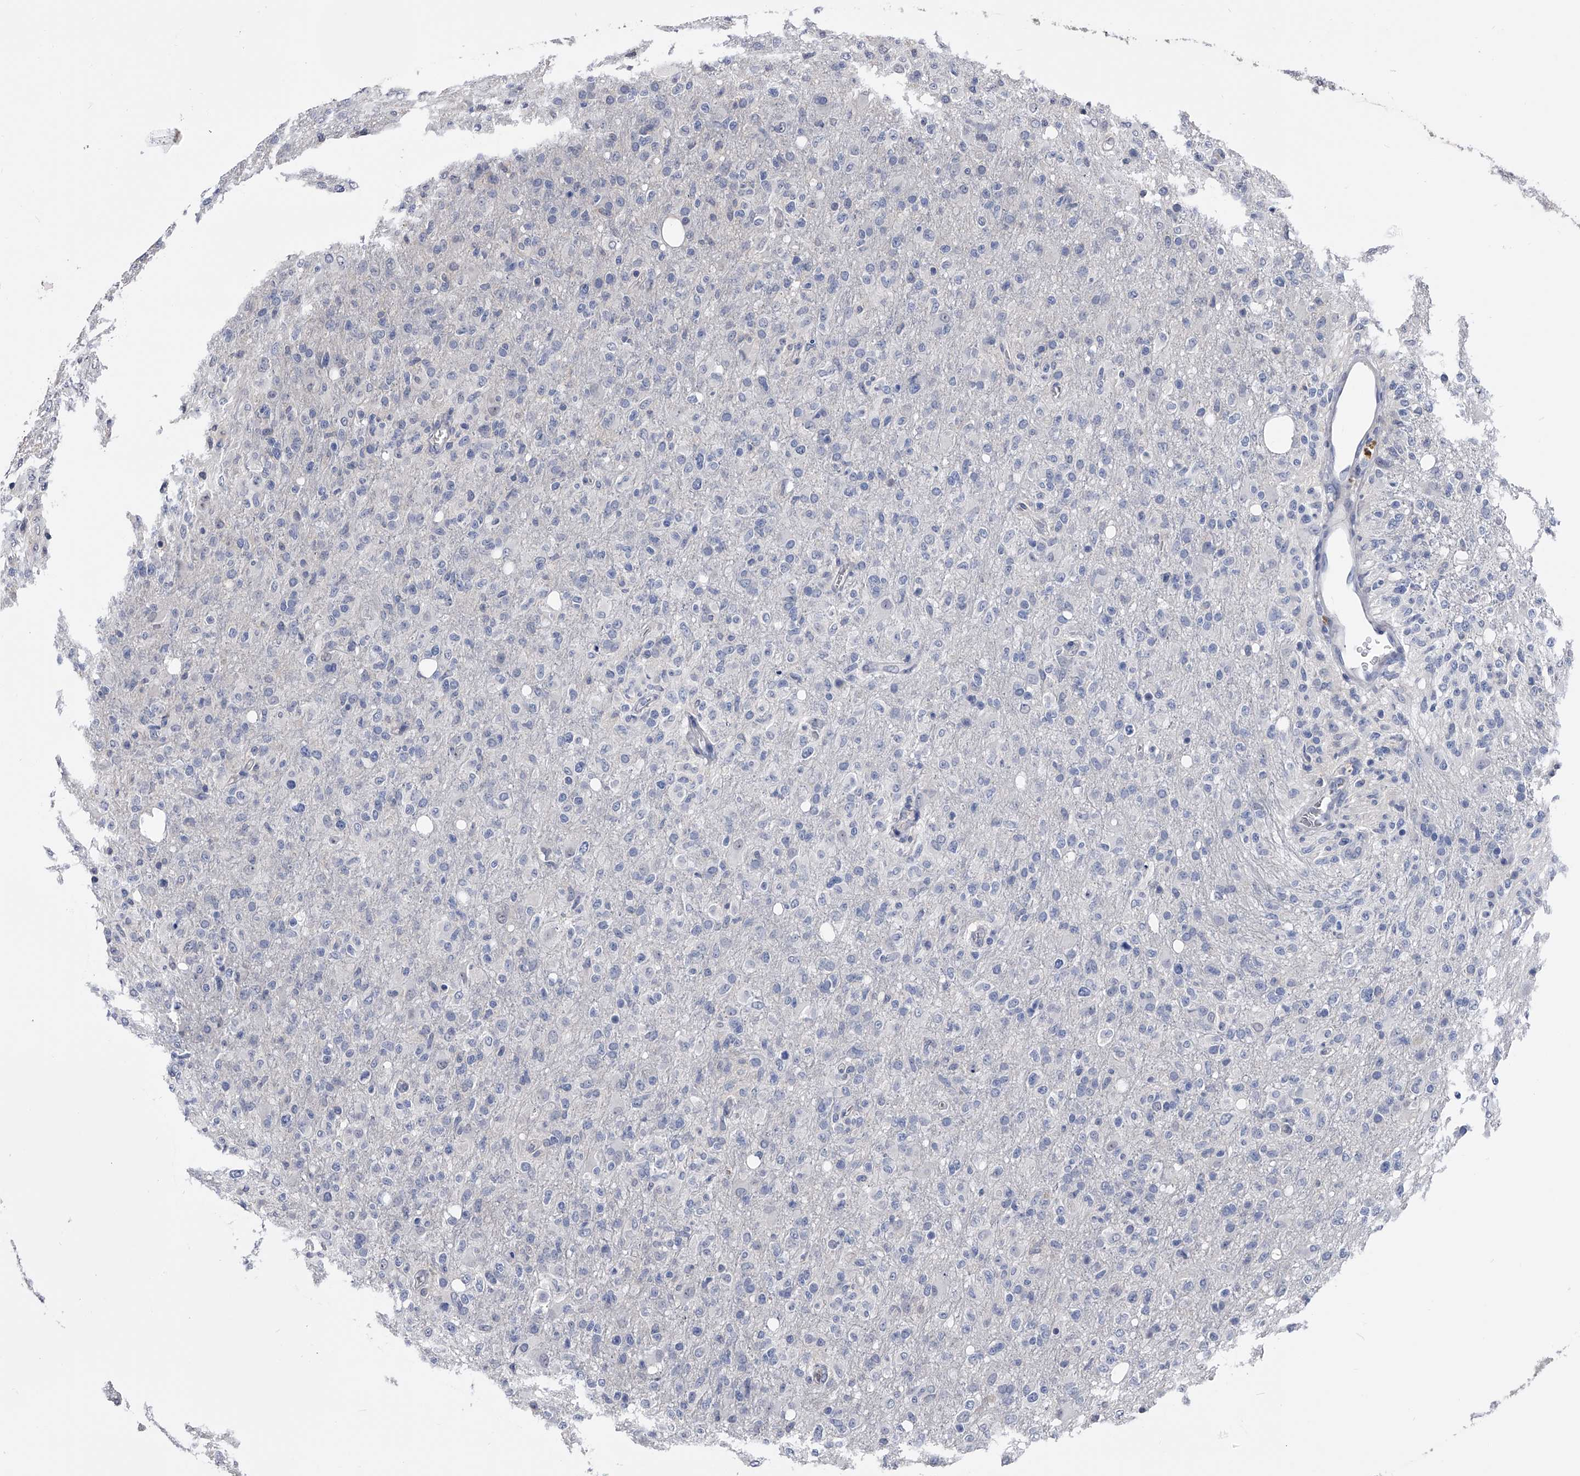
{"staining": {"intensity": "negative", "quantity": "none", "location": "none"}, "tissue": "glioma", "cell_type": "Tumor cells", "image_type": "cancer", "snomed": [{"axis": "morphology", "description": "Glioma, malignant, High grade"}, {"axis": "topography", "description": "Brain"}], "caption": "Human malignant glioma (high-grade) stained for a protein using immunohistochemistry displays no expression in tumor cells.", "gene": "EFCAB7", "patient": {"sex": "female", "age": 57}}